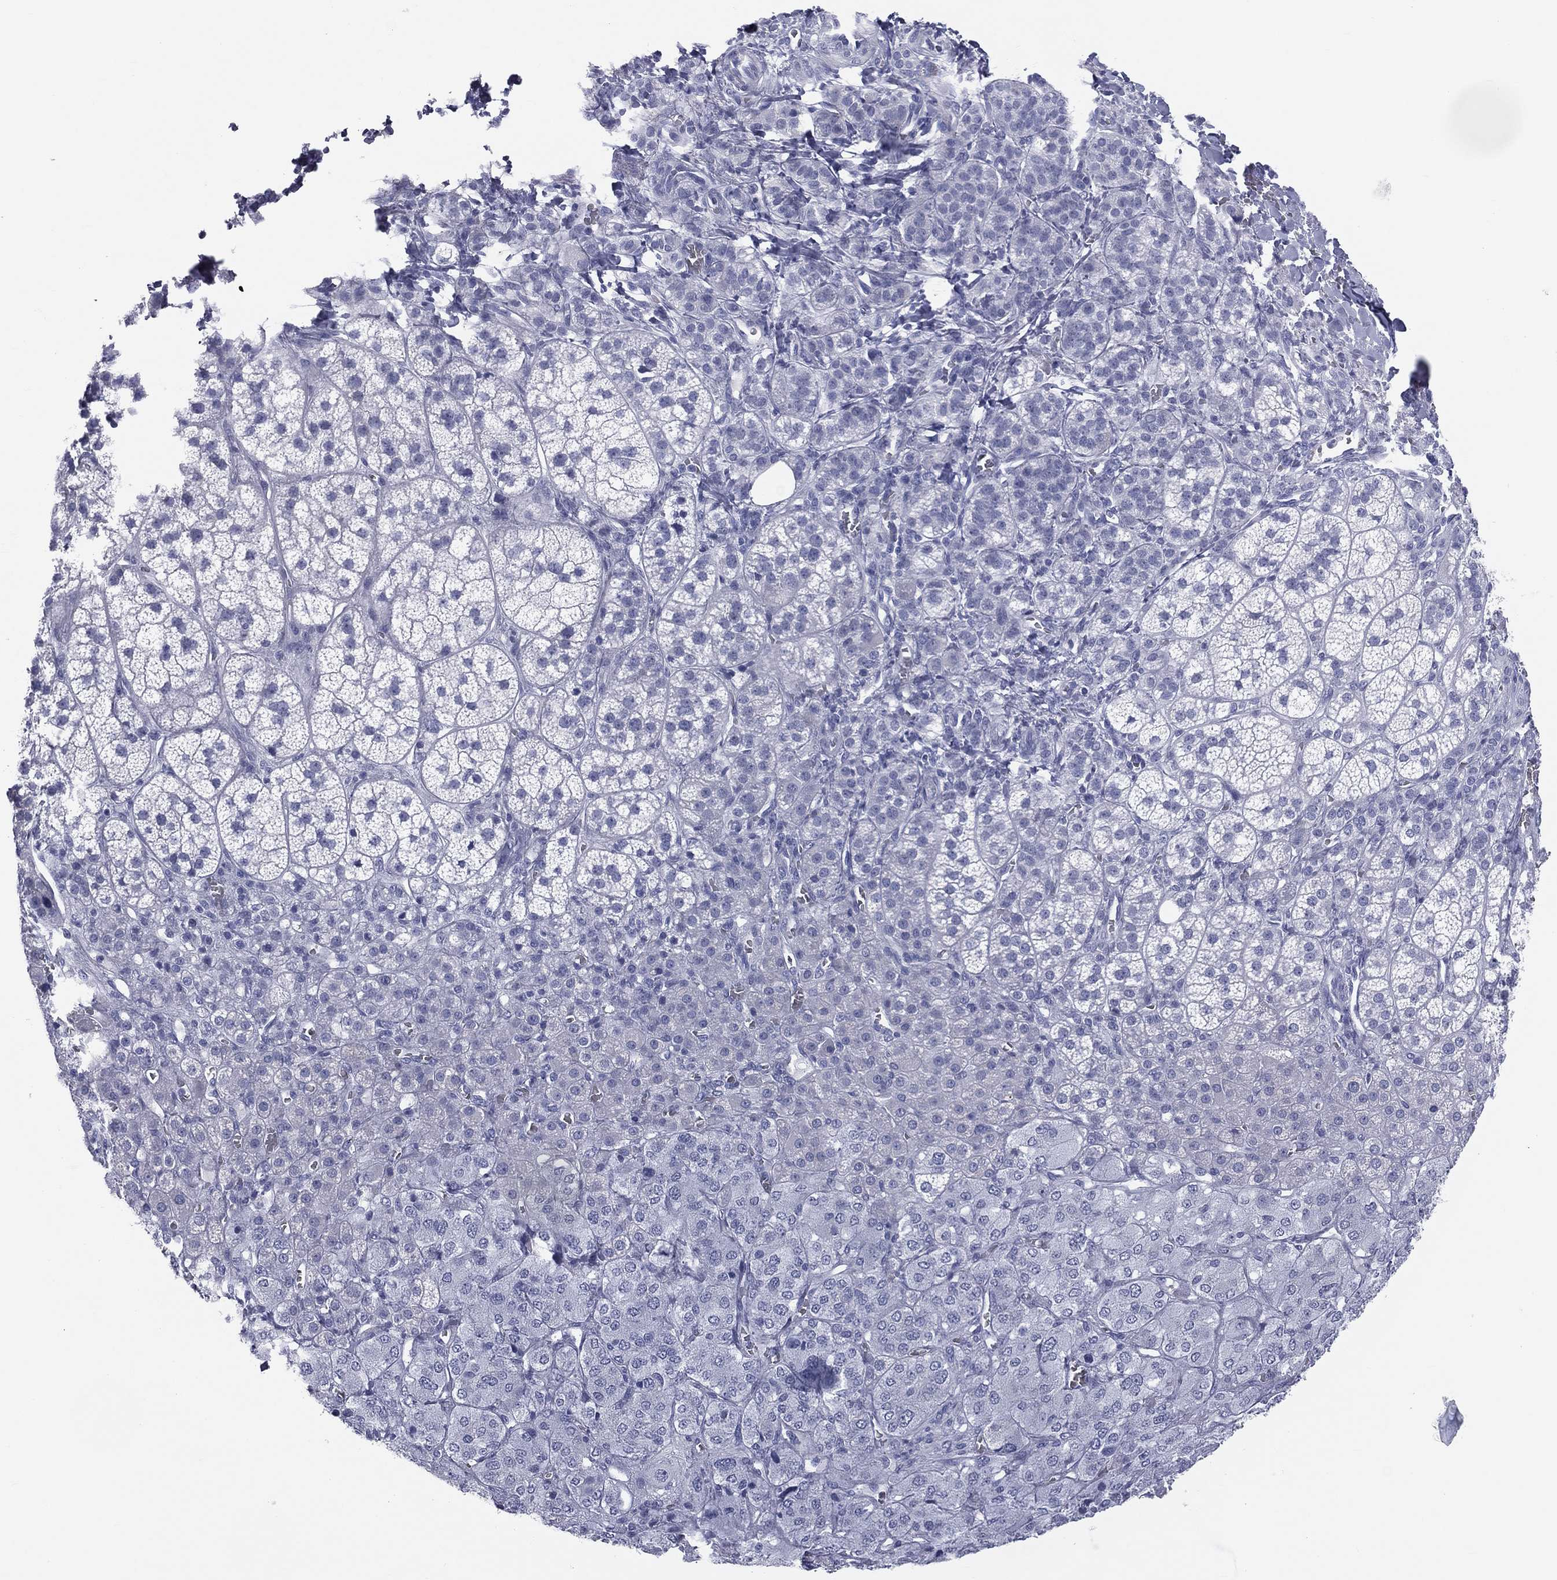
{"staining": {"intensity": "negative", "quantity": "none", "location": "none"}, "tissue": "adrenal gland", "cell_type": "Glandular cells", "image_type": "normal", "snomed": [{"axis": "morphology", "description": "Normal tissue, NOS"}, {"axis": "topography", "description": "Adrenal gland"}], "caption": "Protein analysis of normal adrenal gland displays no significant expression in glandular cells.", "gene": "MLN", "patient": {"sex": "female", "age": 60}}